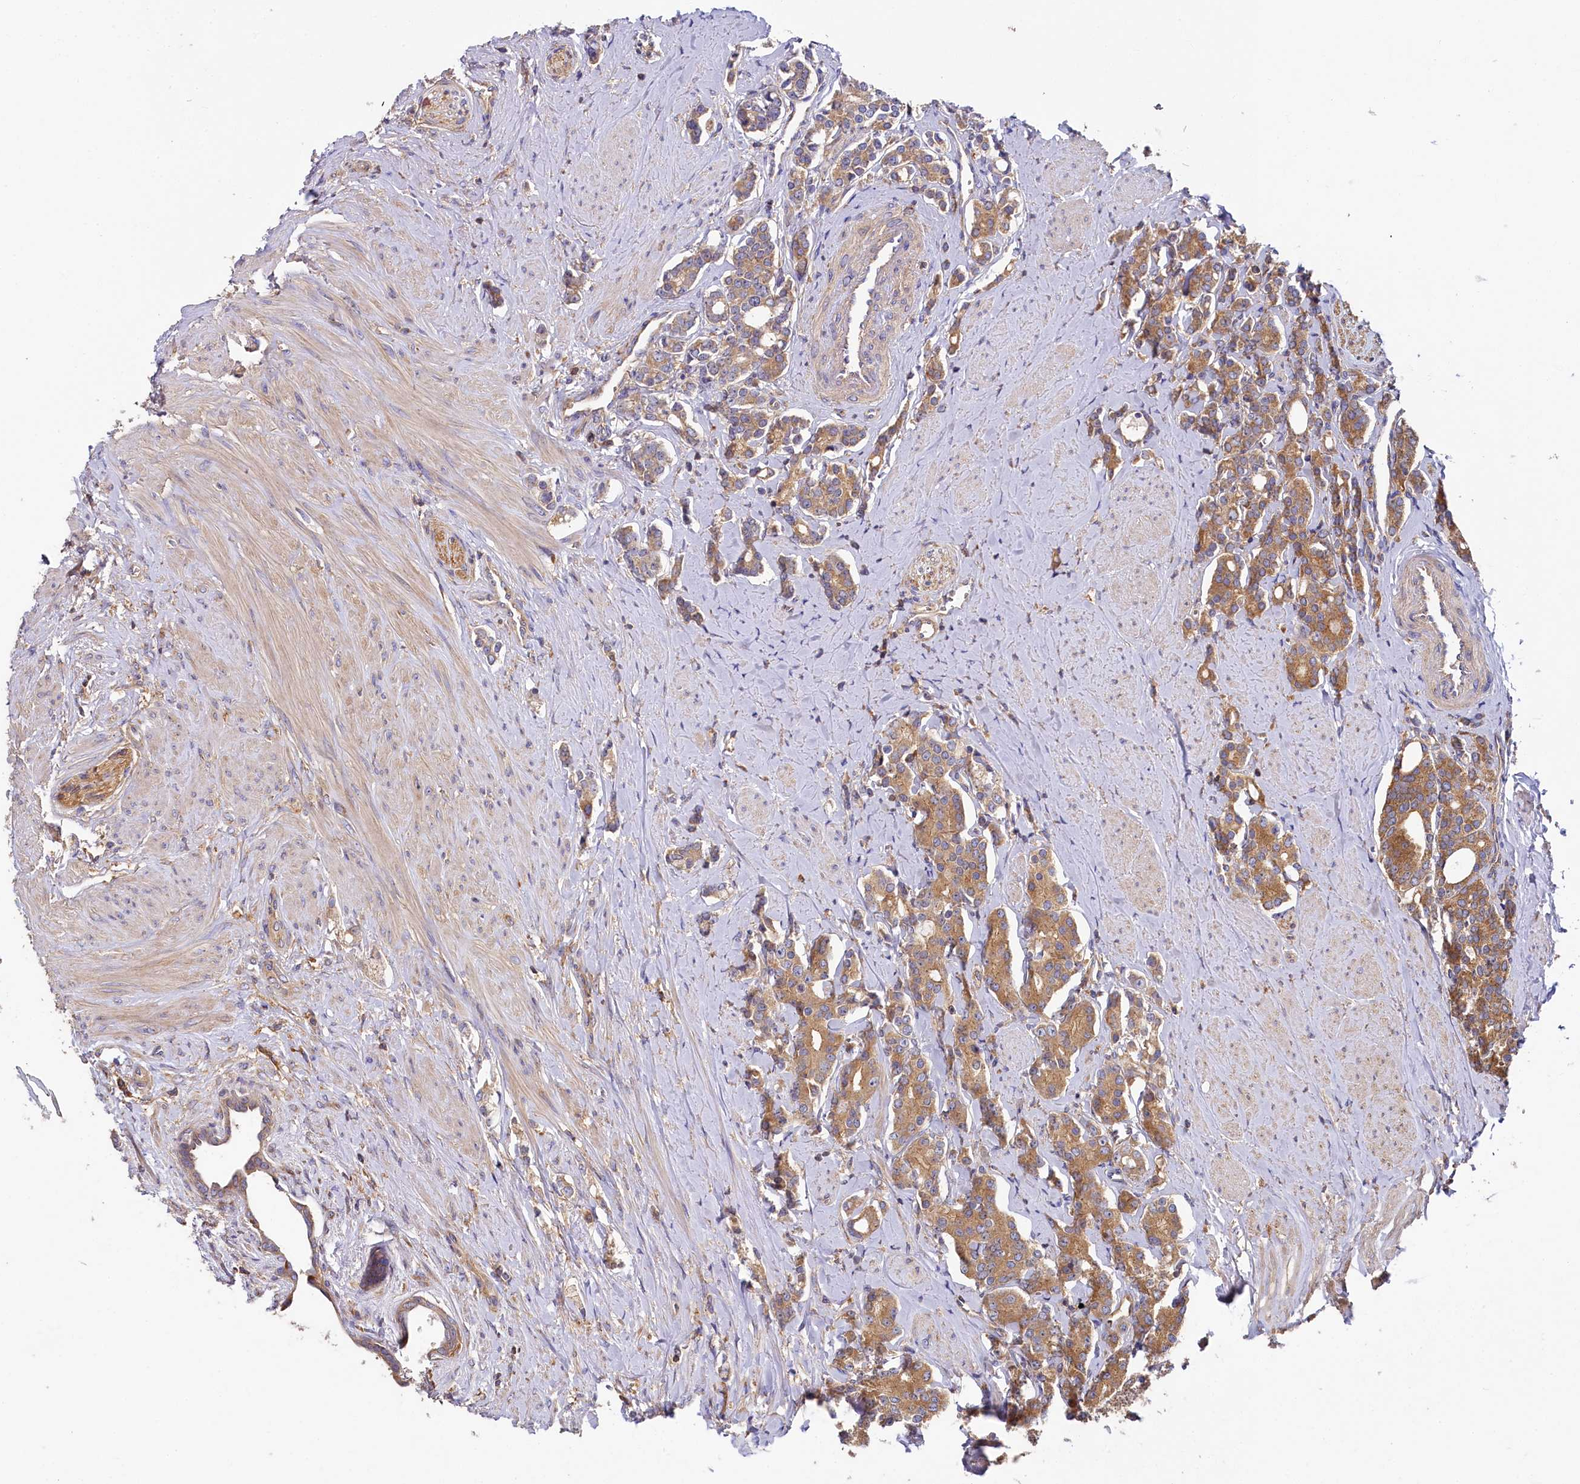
{"staining": {"intensity": "moderate", "quantity": ">75%", "location": "cytoplasmic/membranous"}, "tissue": "prostate cancer", "cell_type": "Tumor cells", "image_type": "cancer", "snomed": [{"axis": "morphology", "description": "Adenocarcinoma, High grade"}, {"axis": "topography", "description": "Prostate"}], "caption": "Immunohistochemistry (DAB) staining of human high-grade adenocarcinoma (prostate) shows moderate cytoplasmic/membranous protein staining in approximately >75% of tumor cells.", "gene": "PPIP5K1", "patient": {"sex": "male", "age": 62}}